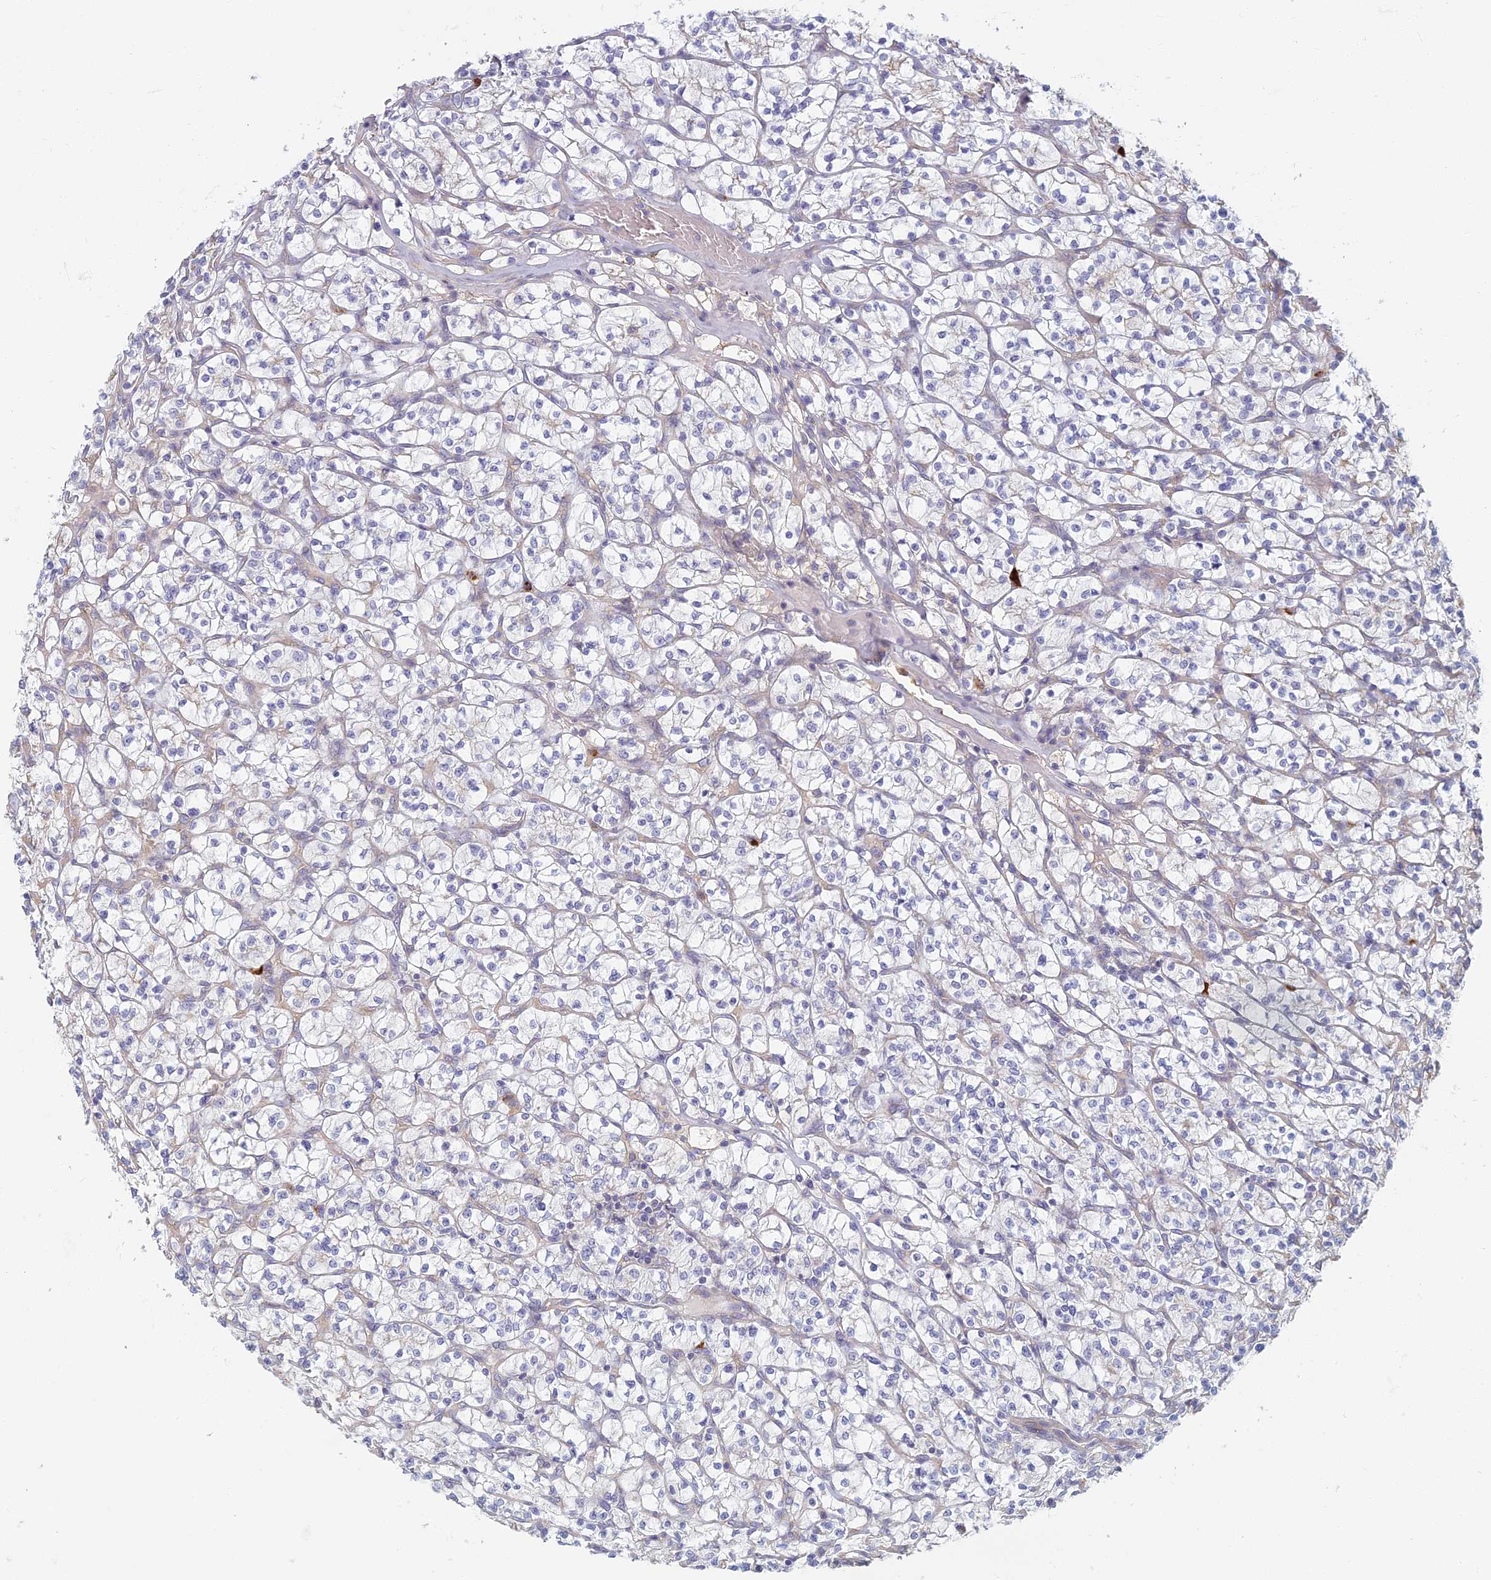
{"staining": {"intensity": "negative", "quantity": "none", "location": "none"}, "tissue": "renal cancer", "cell_type": "Tumor cells", "image_type": "cancer", "snomed": [{"axis": "morphology", "description": "Adenocarcinoma, NOS"}, {"axis": "topography", "description": "Kidney"}], "caption": "A histopathology image of renal adenocarcinoma stained for a protein shows no brown staining in tumor cells.", "gene": "PROX2", "patient": {"sex": "female", "age": 64}}